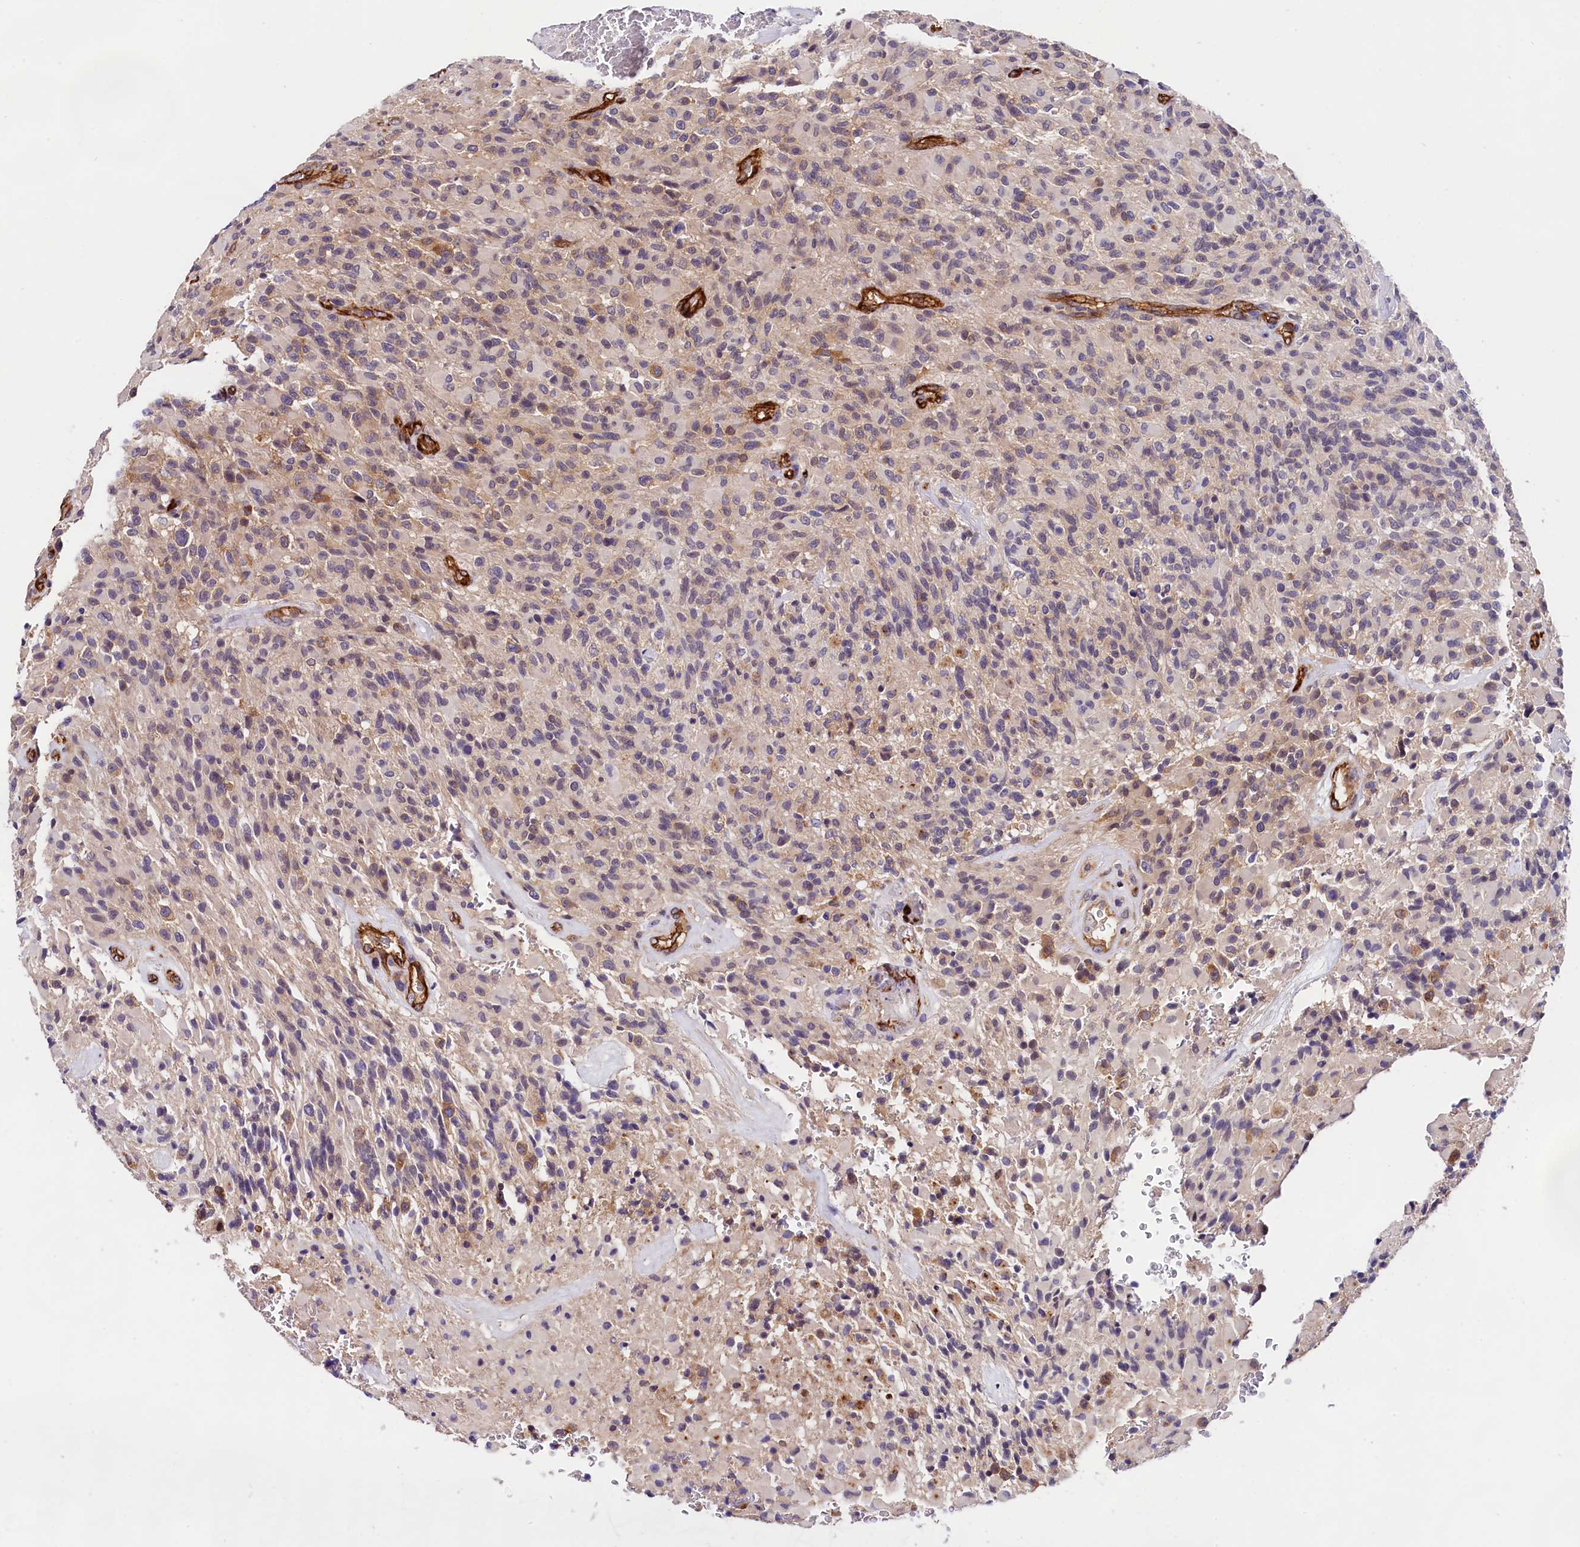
{"staining": {"intensity": "negative", "quantity": "none", "location": "none"}, "tissue": "glioma", "cell_type": "Tumor cells", "image_type": "cancer", "snomed": [{"axis": "morphology", "description": "Glioma, malignant, High grade"}, {"axis": "topography", "description": "Brain"}], "caption": "Human malignant glioma (high-grade) stained for a protein using IHC reveals no staining in tumor cells.", "gene": "OAS3", "patient": {"sex": "male", "age": 71}}